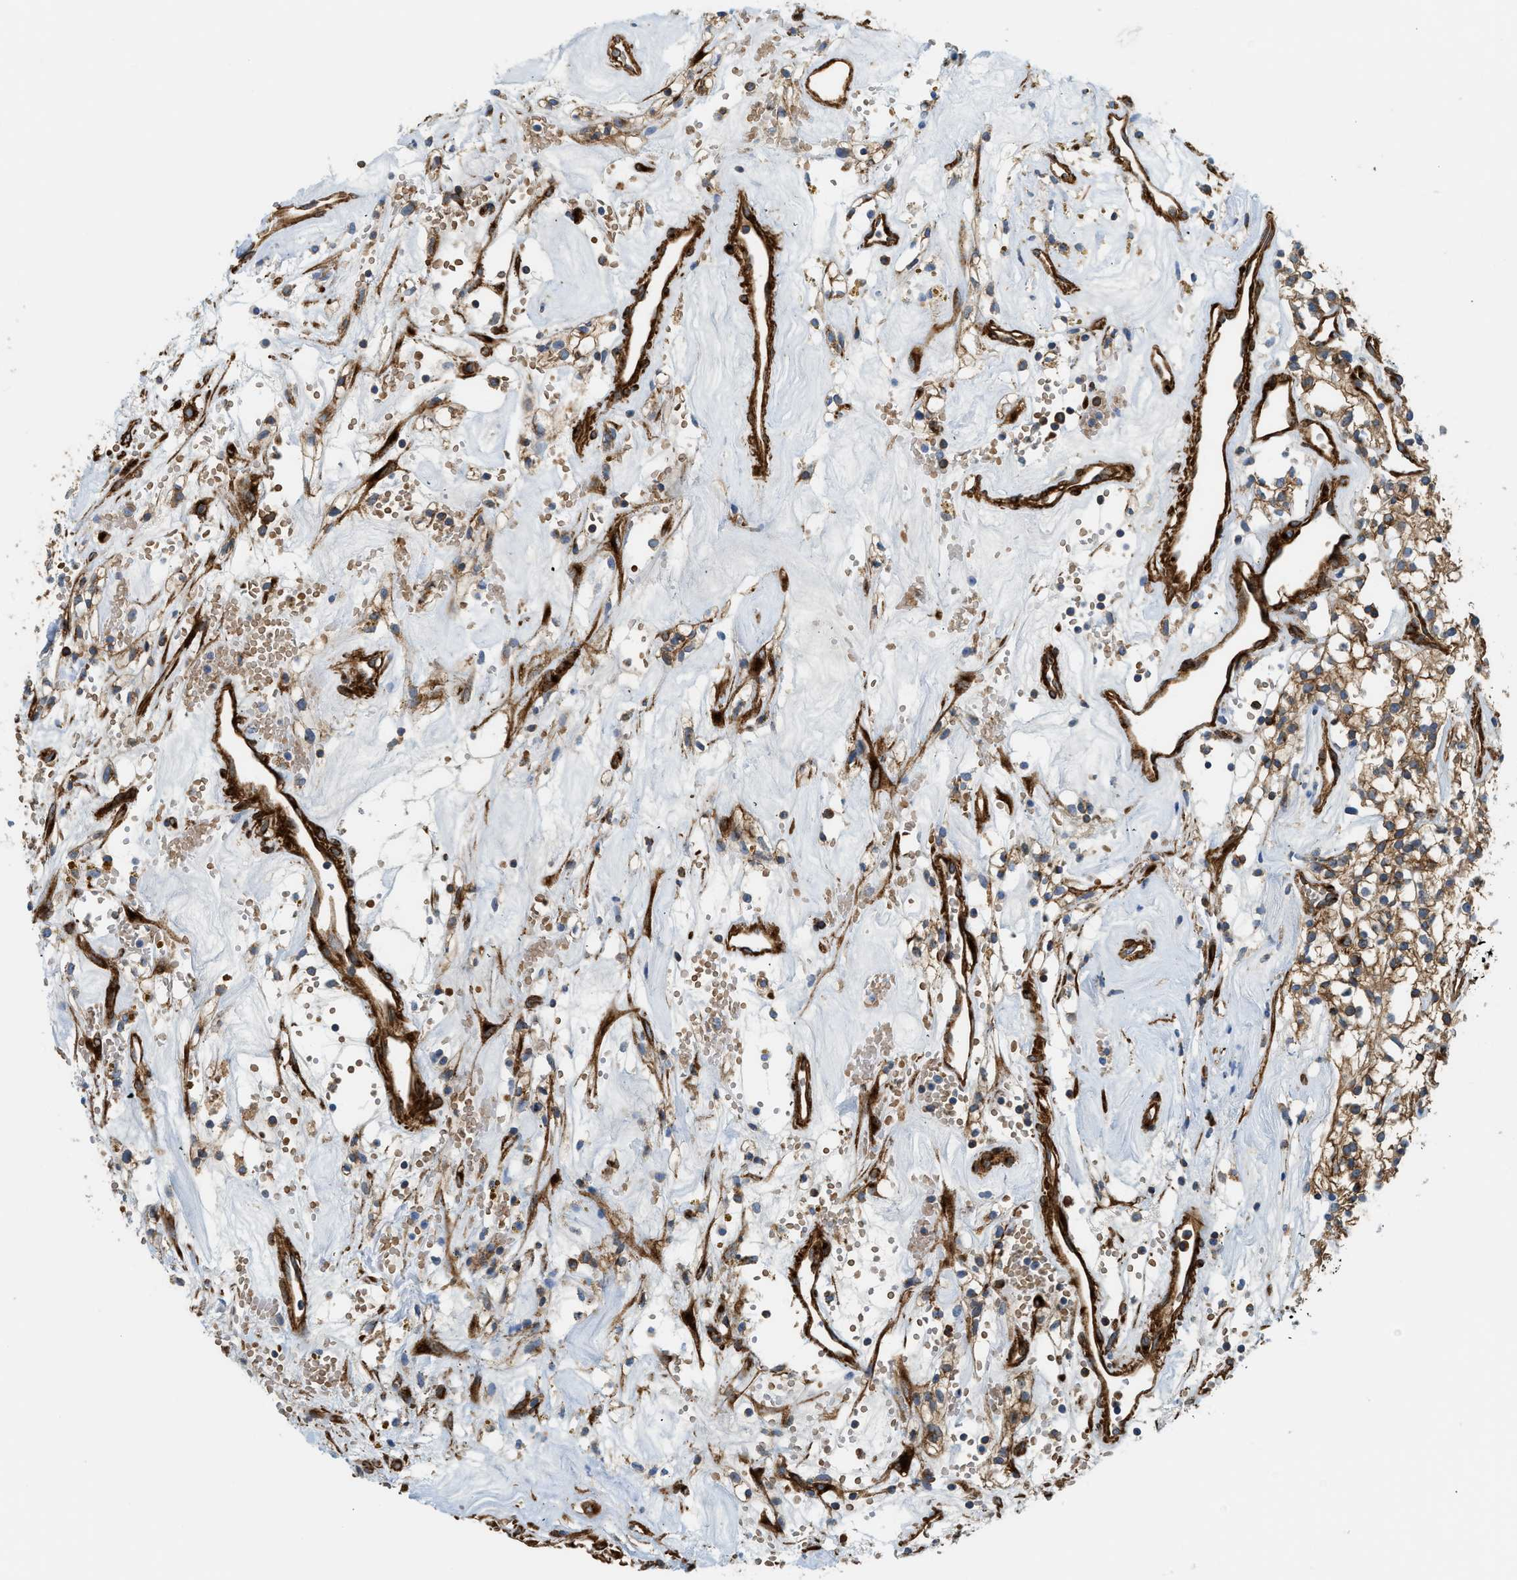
{"staining": {"intensity": "moderate", "quantity": ">75%", "location": "cytoplasmic/membranous"}, "tissue": "renal cancer", "cell_type": "Tumor cells", "image_type": "cancer", "snomed": [{"axis": "morphology", "description": "Adenocarcinoma, NOS"}, {"axis": "topography", "description": "Kidney"}], "caption": "IHC histopathology image of neoplastic tissue: adenocarcinoma (renal) stained using IHC exhibits medium levels of moderate protein expression localized specifically in the cytoplasmic/membranous of tumor cells, appearing as a cytoplasmic/membranous brown color.", "gene": "HIP1", "patient": {"sex": "male", "age": 59}}